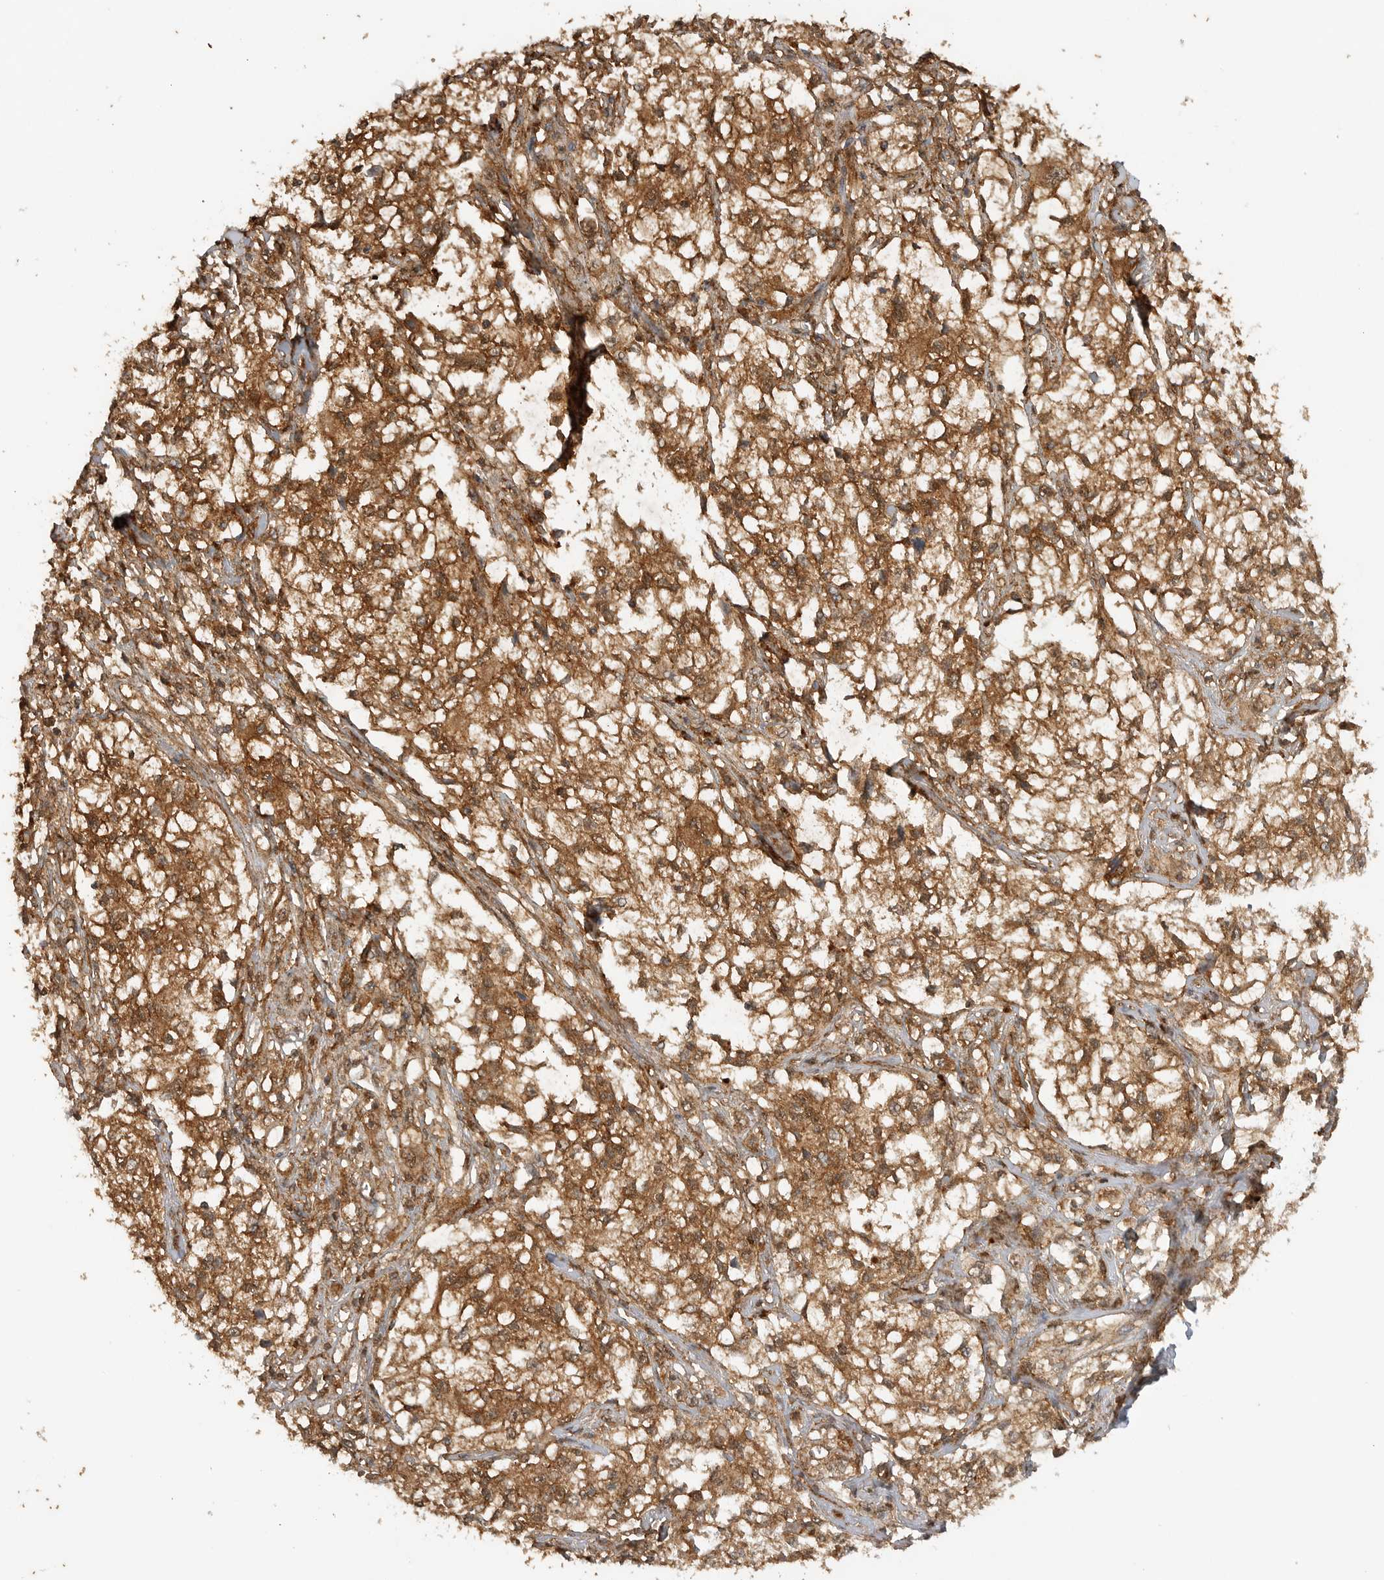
{"staining": {"intensity": "moderate", "quantity": ">75%", "location": "cytoplasmic/membranous"}, "tissue": "melanoma", "cell_type": "Tumor cells", "image_type": "cancer", "snomed": [{"axis": "morphology", "description": "Malignant melanoma, NOS"}, {"axis": "topography", "description": "Skin of head"}], "caption": "Moderate cytoplasmic/membranous positivity is appreciated in approximately >75% of tumor cells in malignant melanoma.", "gene": "ICOSLG", "patient": {"sex": "male", "age": 83}}